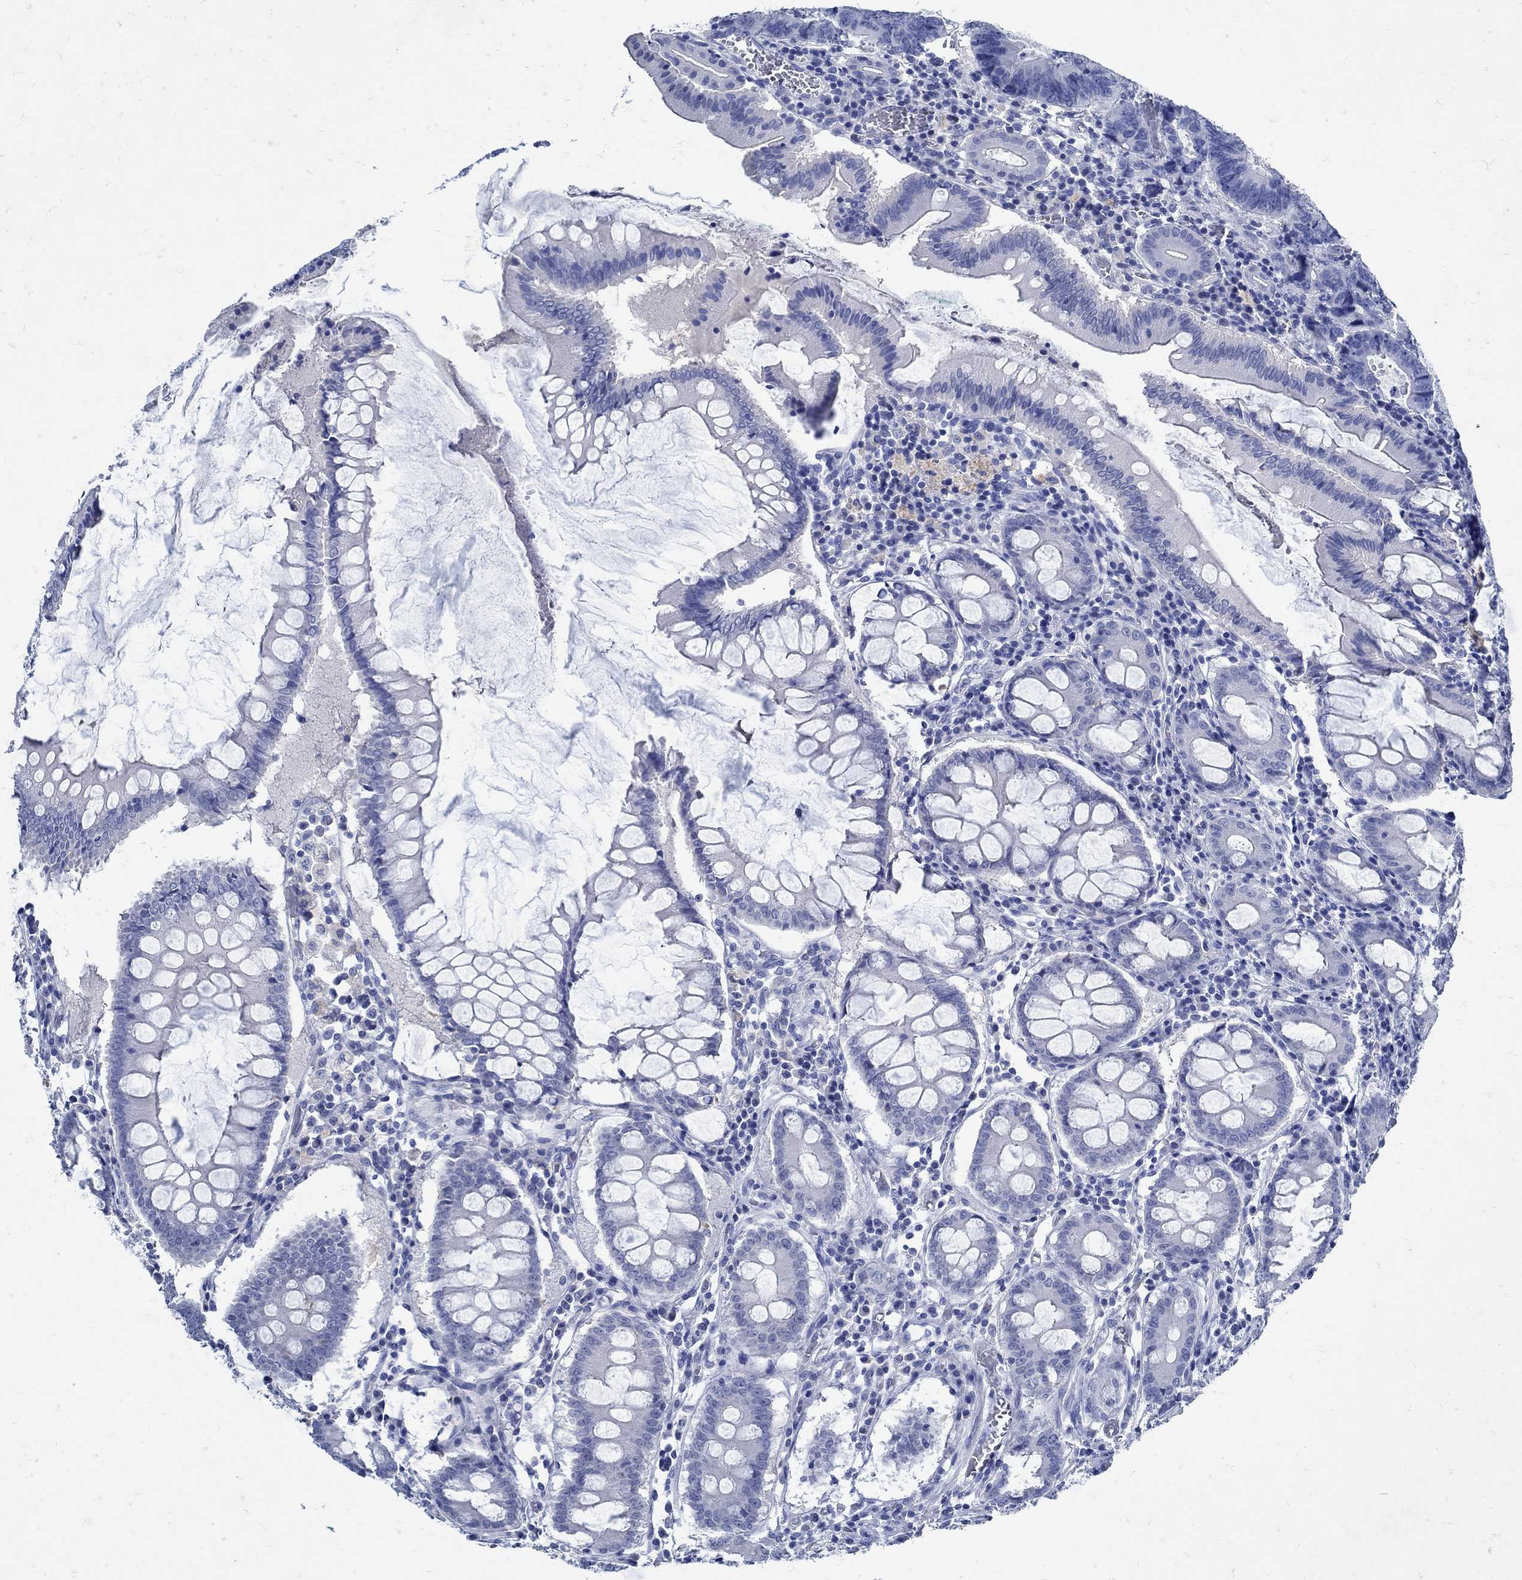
{"staining": {"intensity": "negative", "quantity": "none", "location": "none"}, "tissue": "colorectal cancer", "cell_type": "Tumor cells", "image_type": "cancer", "snomed": [{"axis": "morphology", "description": "Adenocarcinoma, NOS"}, {"axis": "topography", "description": "Colon"}], "caption": "Immunohistochemistry (IHC) histopathology image of adenocarcinoma (colorectal) stained for a protein (brown), which demonstrates no expression in tumor cells.", "gene": "NOS1", "patient": {"sex": "female", "age": 82}}